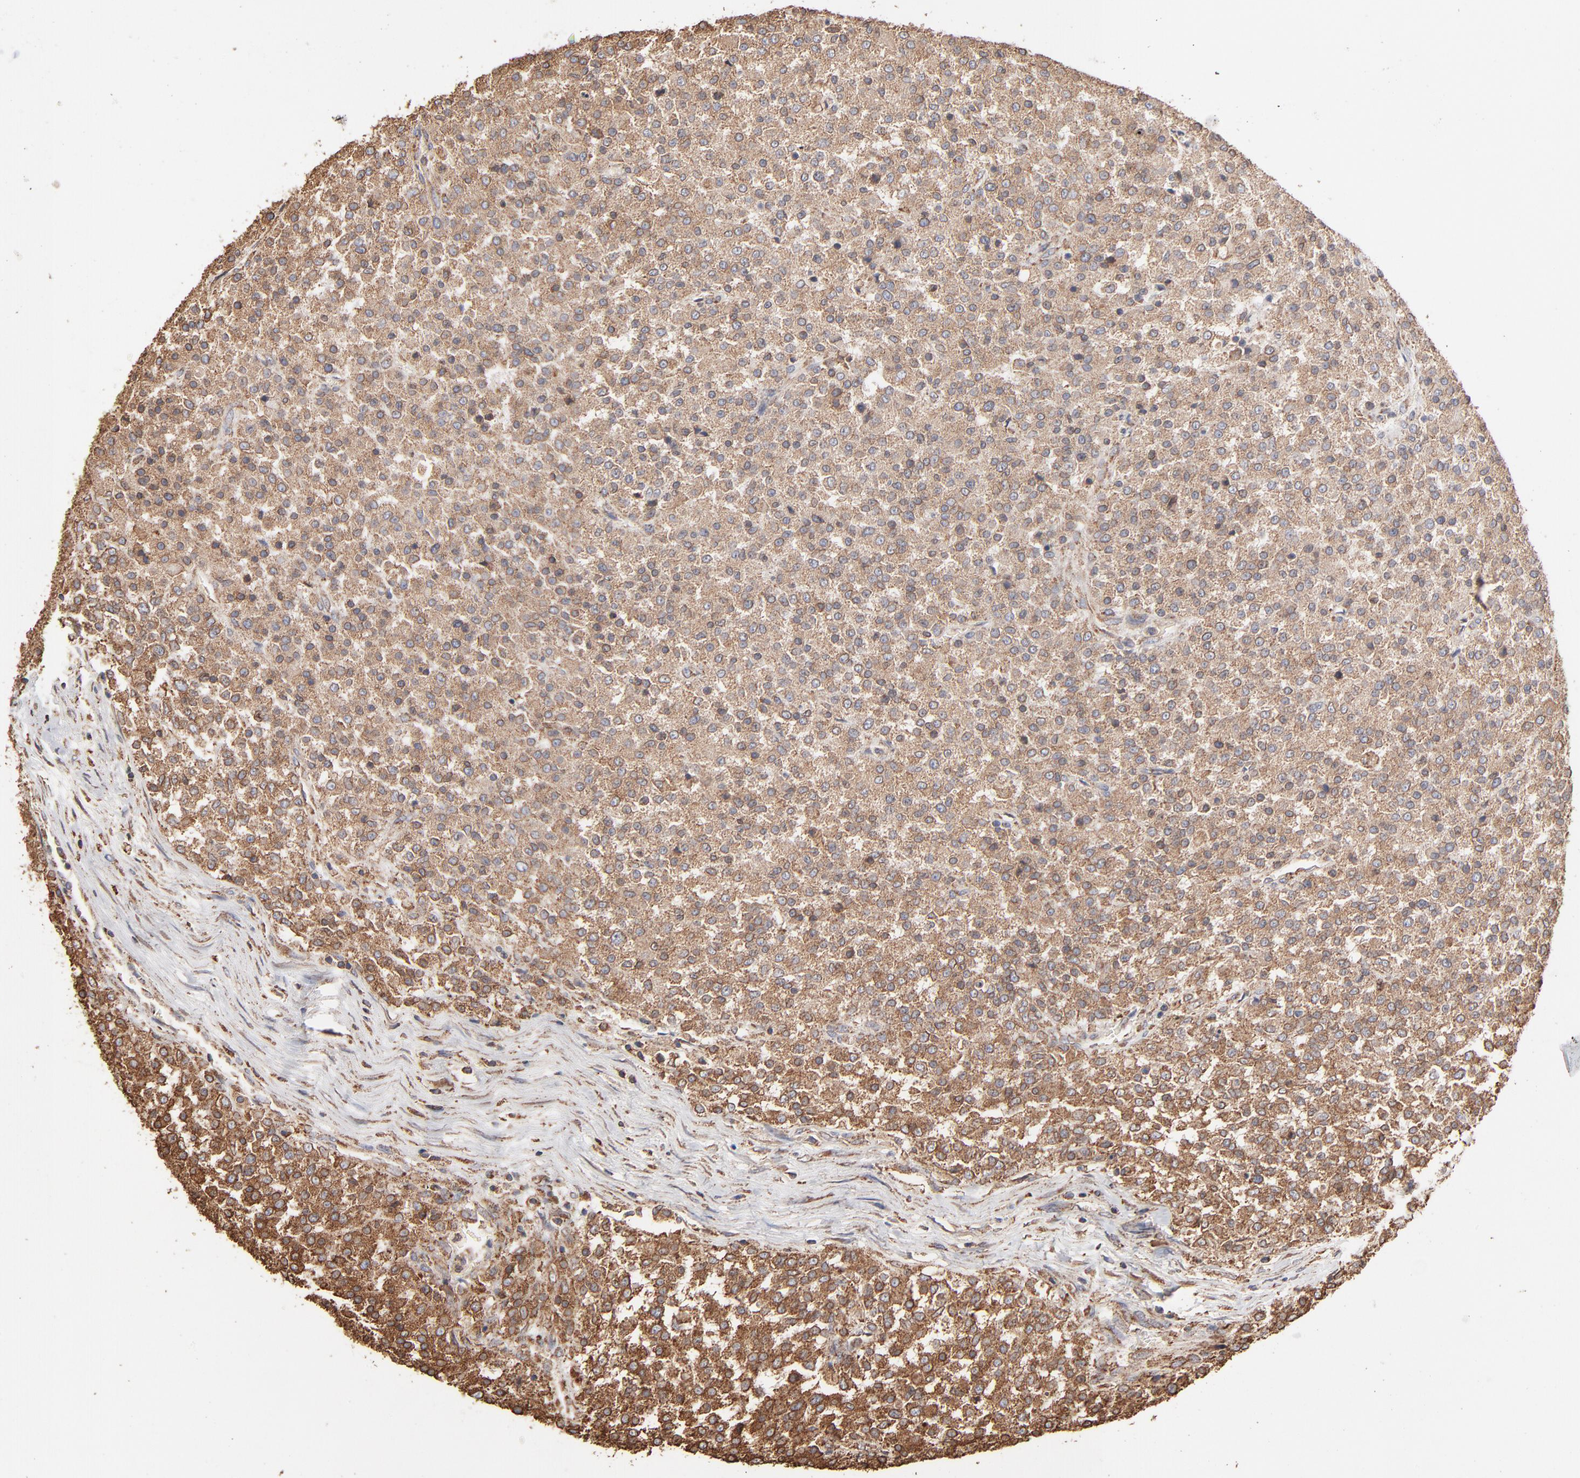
{"staining": {"intensity": "moderate", "quantity": ">75%", "location": "cytoplasmic/membranous"}, "tissue": "testis cancer", "cell_type": "Tumor cells", "image_type": "cancer", "snomed": [{"axis": "morphology", "description": "Seminoma, NOS"}, {"axis": "topography", "description": "Testis"}], "caption": "Immunohistochemical staining of human seminoma (testis) shows moderate cytoplasmic/membranous protein staining in approximately >75% of tumor cells. The staining is performed using DAB brown chromogen to label protein expression. The nuclei are counter-stained blue using hematoxylin.", "gene": "PDIA3", "patient": {"sex": "male", "age": 59}}